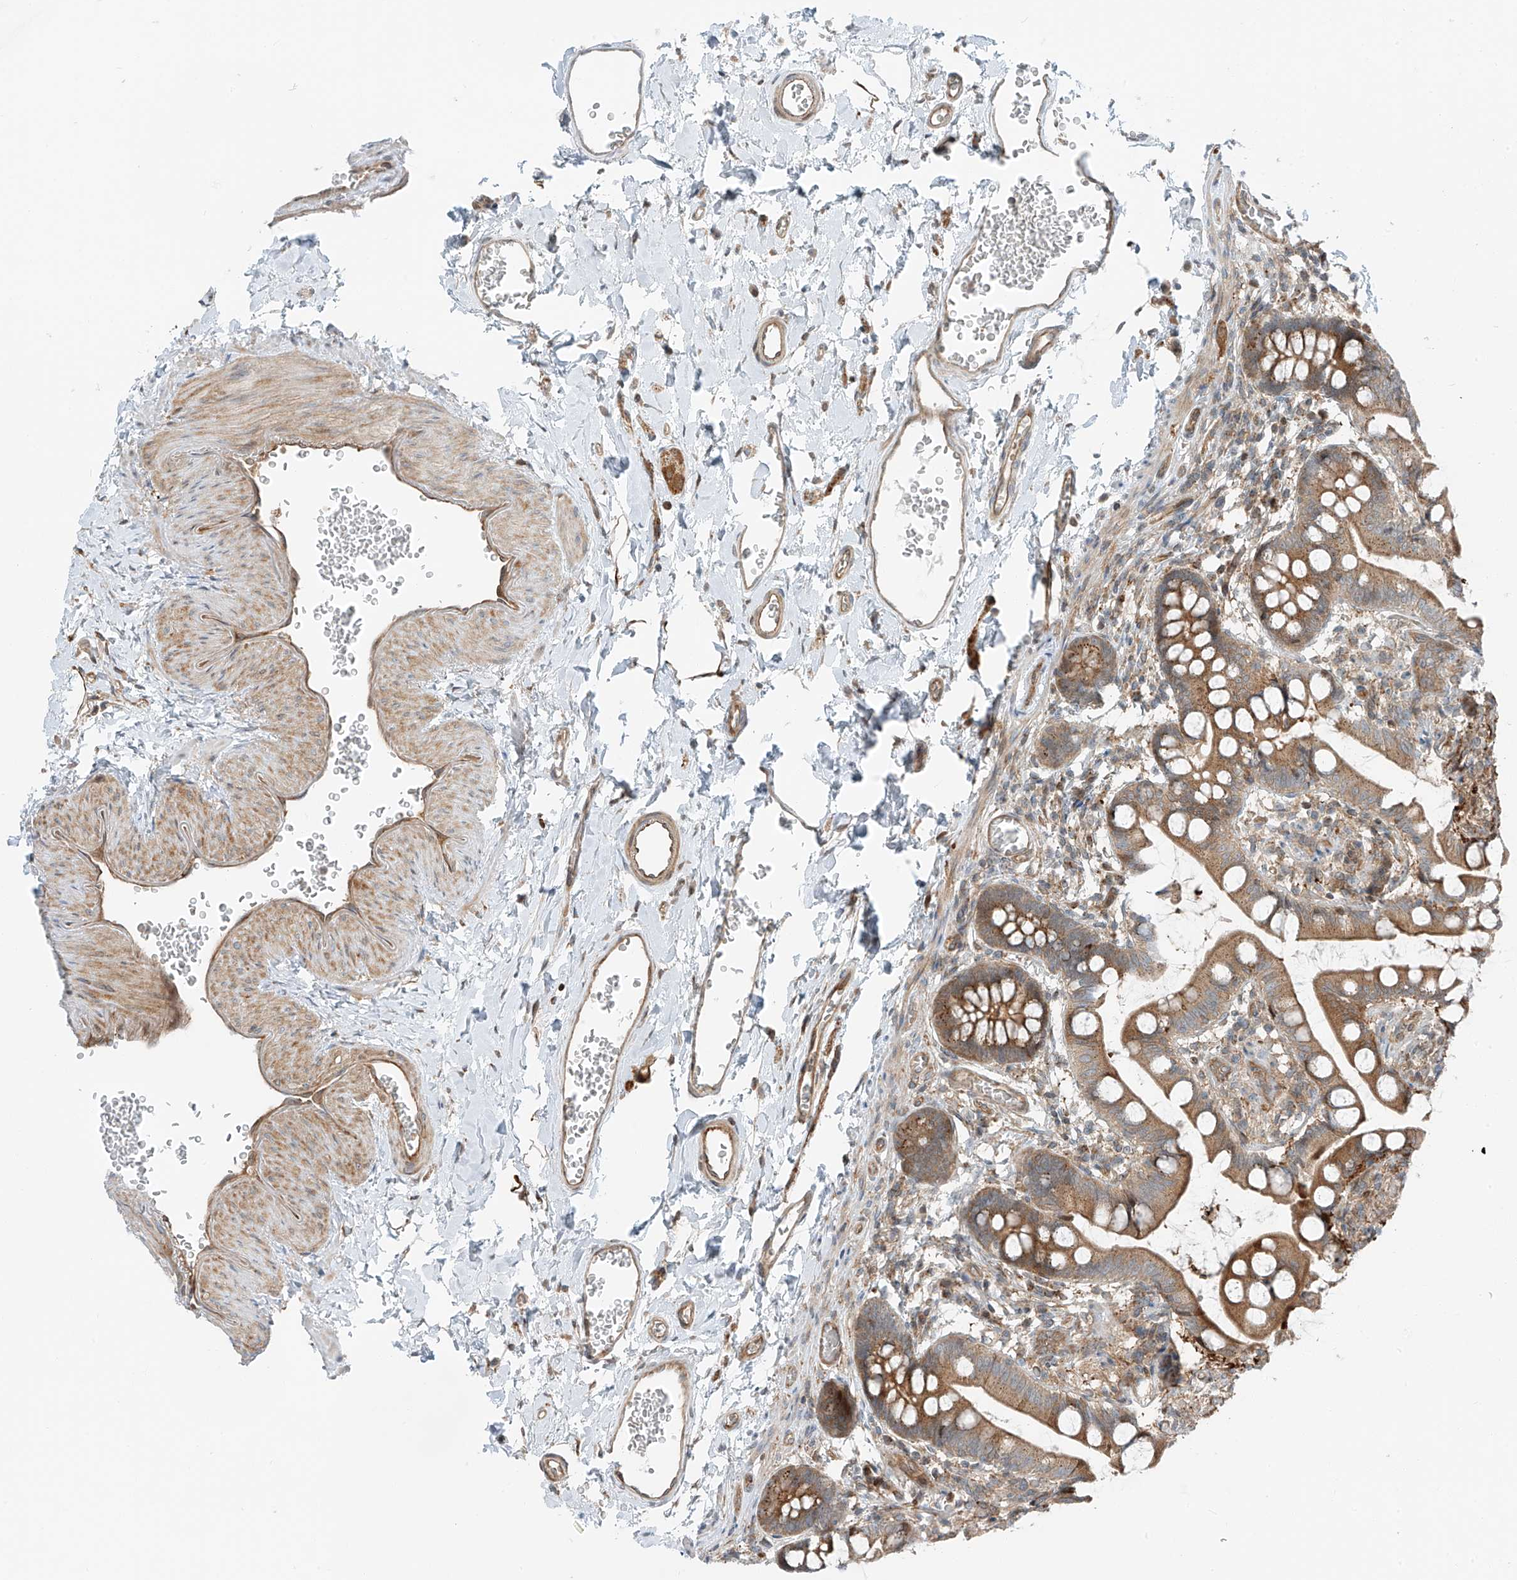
{"staining": {"intensity": "strong", "quantity": ">75%", "location": "cytoplasmic/membranous"}, "tissue": "small intestine", "cell_type": "Glandular cells", "image_type": "normal", "snomed": [{"axis": "morphology", "description": "Normal tissue, NOS"}, {"axis": "topography", "description": "Small intestine"}], "caption": "Strong cytoplasmic/membranous positivity for a protein is appreciated in about >75% of glandular cells of normal small intestine using immunohistochemistry (IHC).", "gene": "USP48", "patient": {"sex": "male", "age": 52}}